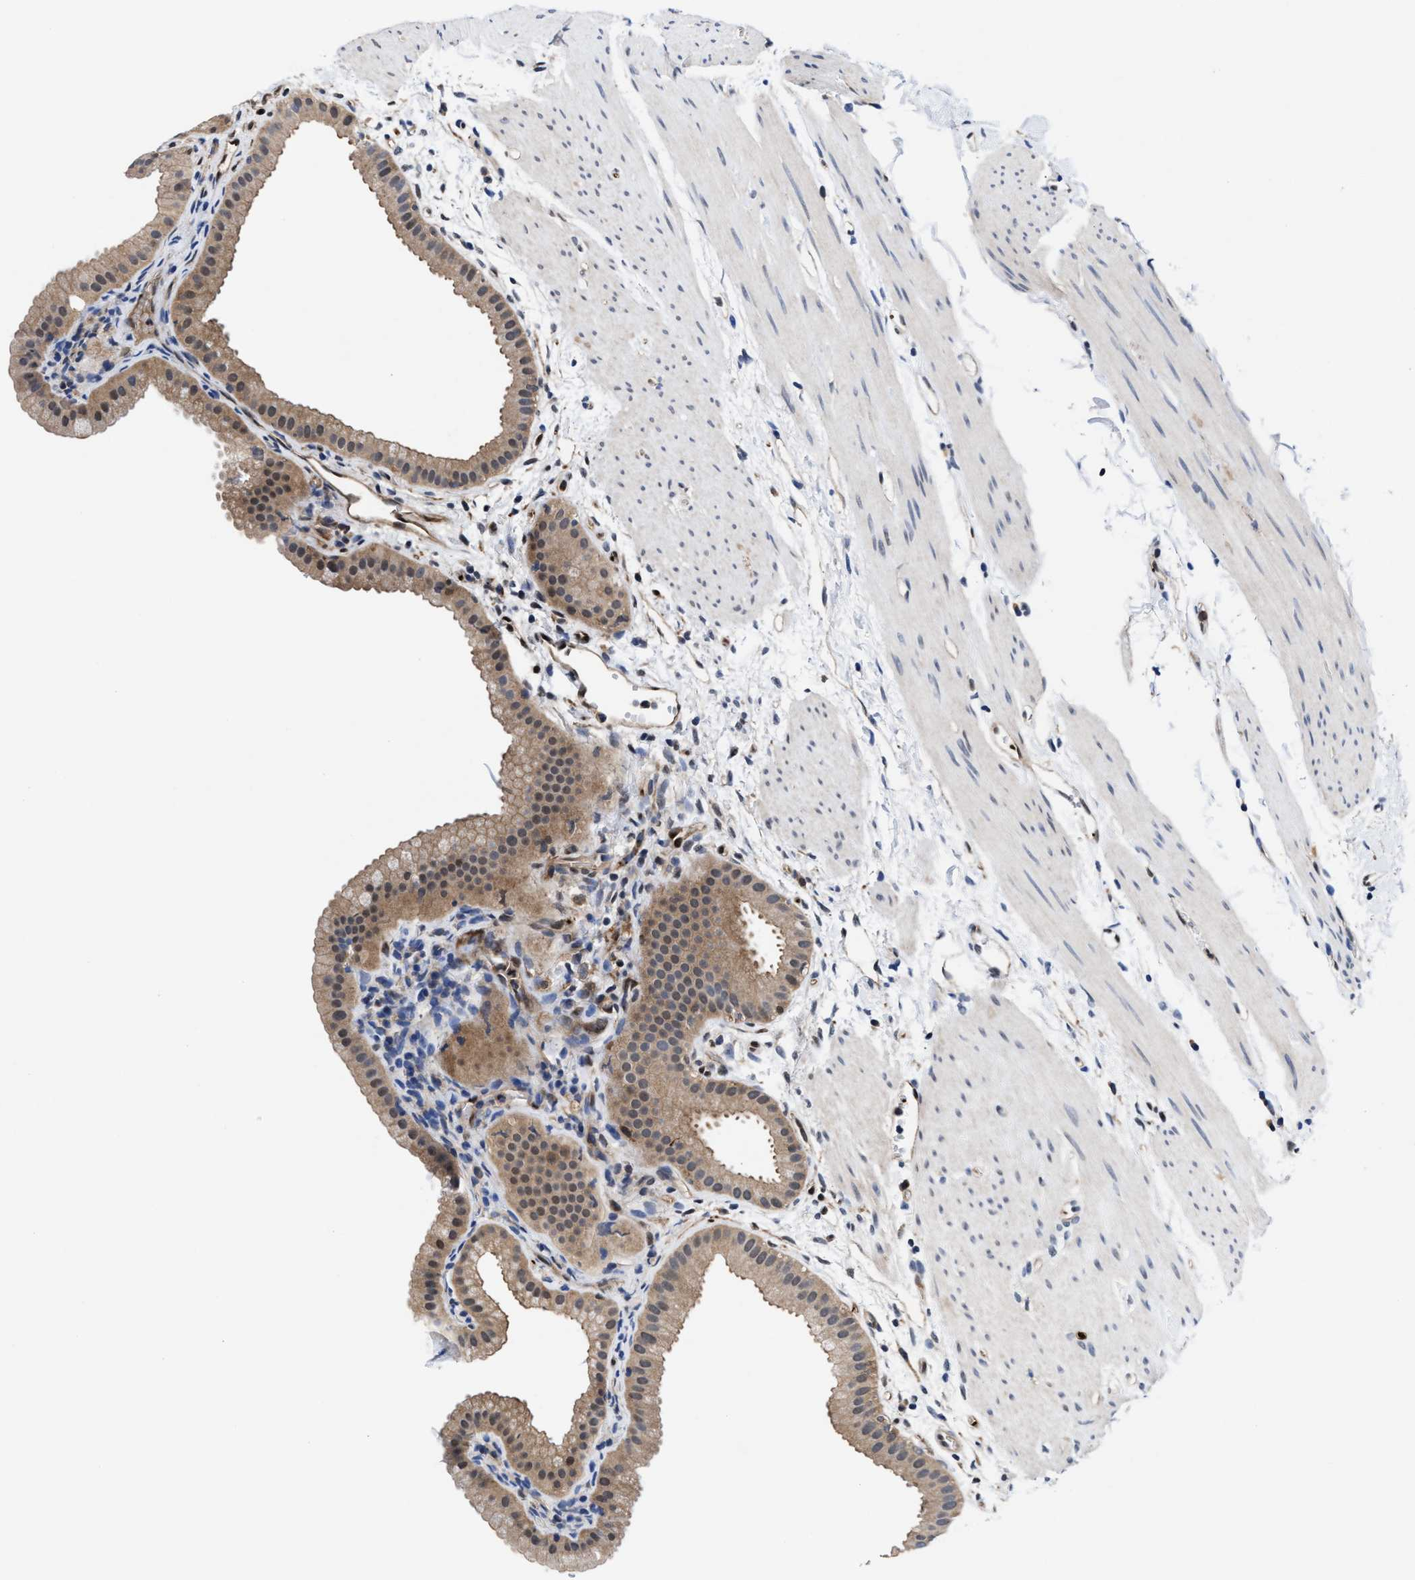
{"staining": {"intensity": "moderate", "quantity": ">75%", "location": "cytoplasmic/membranous"}, "tissue": "gallbladder", "cell_type": "Glandular cells", "image_type": "normal", "snomed": [{"axis": "morphology", "description": "Normal tissue, NOS"}, {"axis": "topography", "description": "Gallbladder"}], "caption": "High-power microscopy captured an IHC photomicrograph of normal gallbladder, revealing moderate cytoplasmic/membranous staining in approximately >75% of glandular cells.", "gene": "ACLY", "patient": {"sex": "female", "age": 64}}